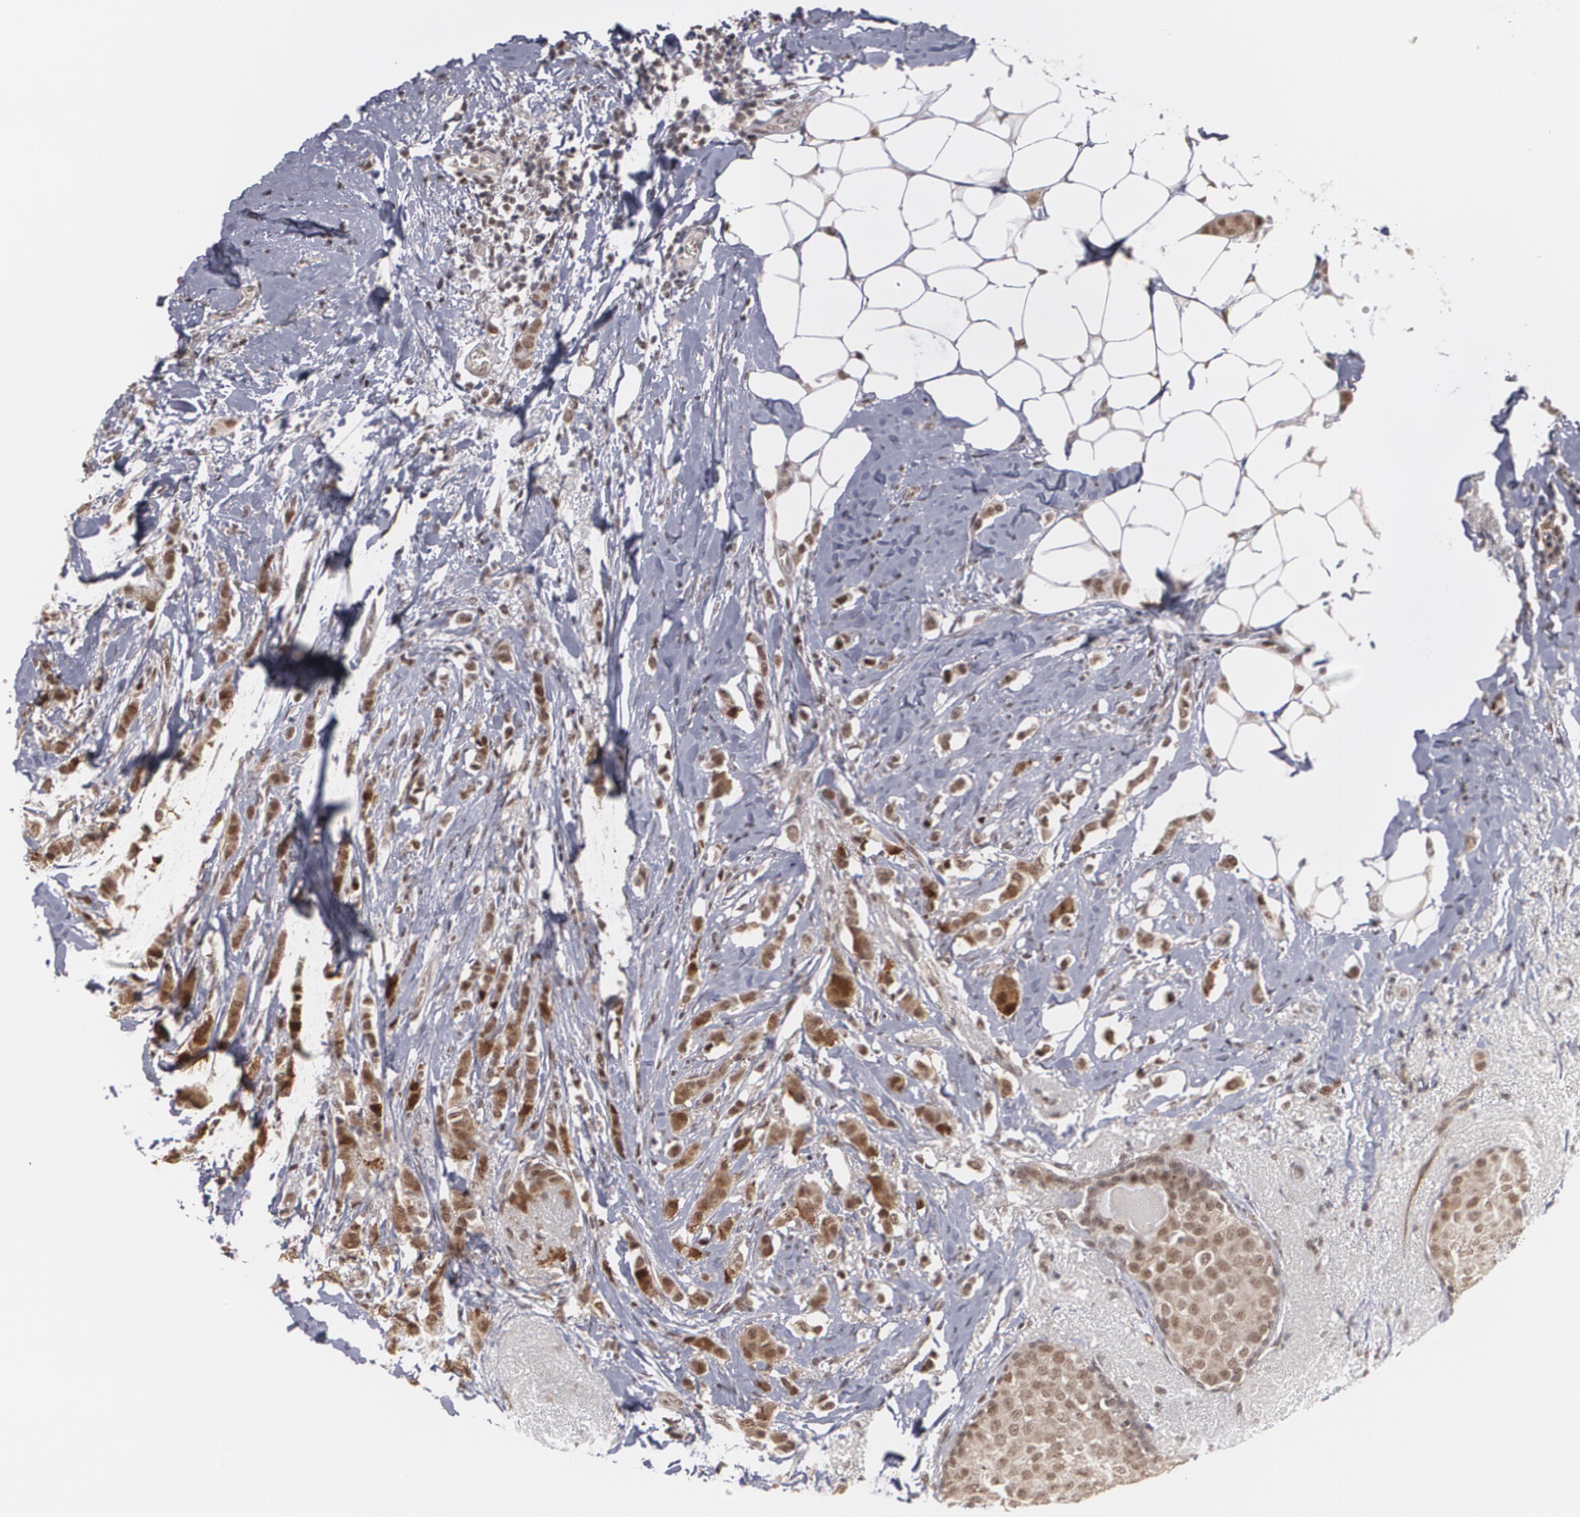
{"staining": {"intensity": "moderate", "quantity": ">75%", "location": "nuclear"}, "tissue": "breast cancer", "cell_type": "Tumor cells", "image_type": "cancer", "snomed": [{"axis": "morphology", "description": "Lobular carcinoma"}, {"axis": "topography", "description": "Breast"}], "caption": "A micrograph showing moderate nuclear staining in about >75% of tumor cells in breast cancer, as visualized by brown immunohistochemical staining.", "gene": "ZNF75A", "patient": {"sex": "female", "age": 55}}